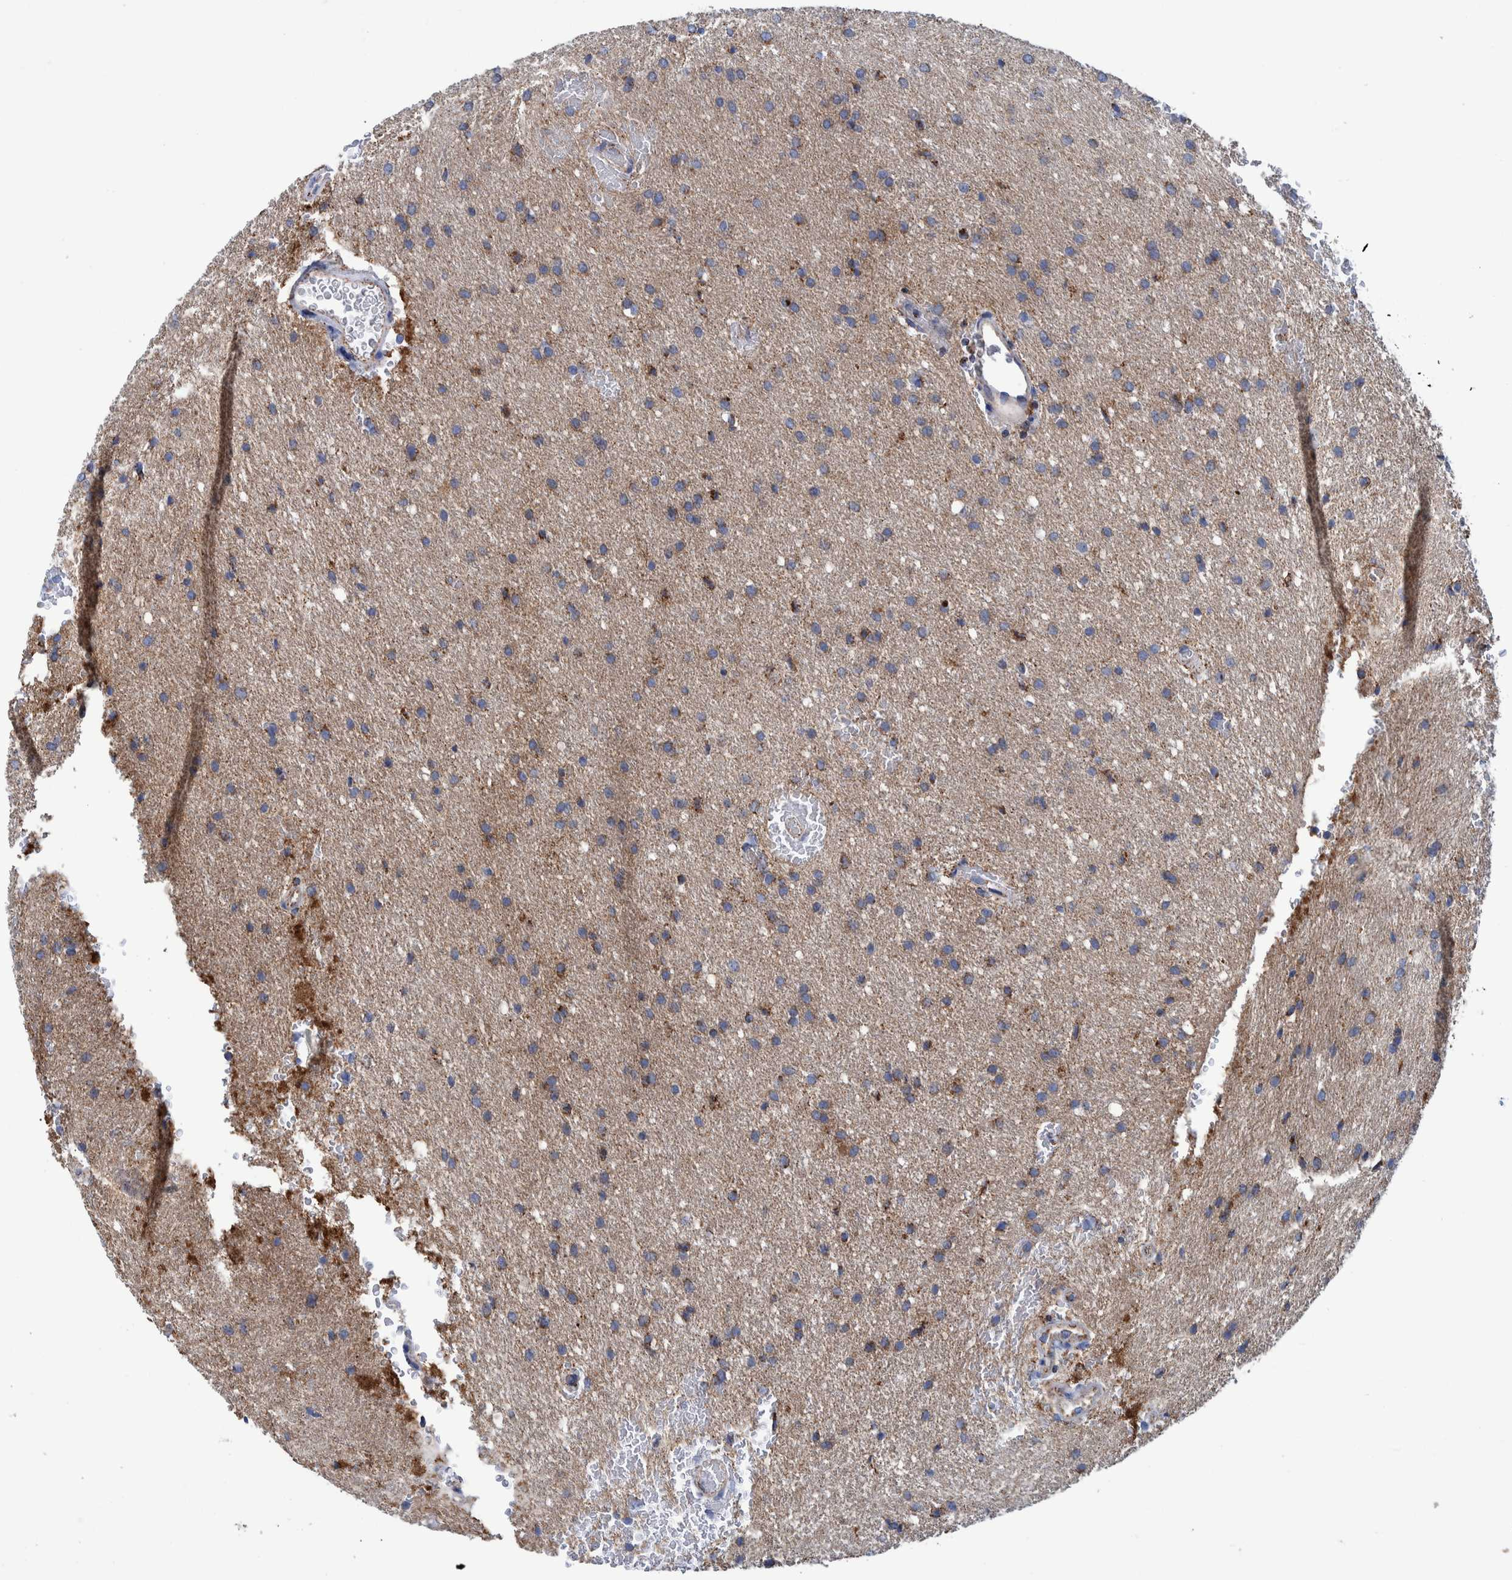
{"staining": {"intensity": "moderate", "quantity": "<25%", "location": "cytoplasmic/membranous"}, "tissue": "glioma", "cell_type": "Tumor cells", "image_type": "cancer", "snomed": [{"axis": "morphology", "description": "Glioma, malignant, Low grade"}, {"axis": "topography", "description": "Brain"}], "caption": "Protein staining of malignant glioma (low-grade) tissue shows moderate cytoplasmic/membranous expression in about <25% of tumor cells.", "gene": "BZW2", "patient": {"sex": "female", "age": 37}}